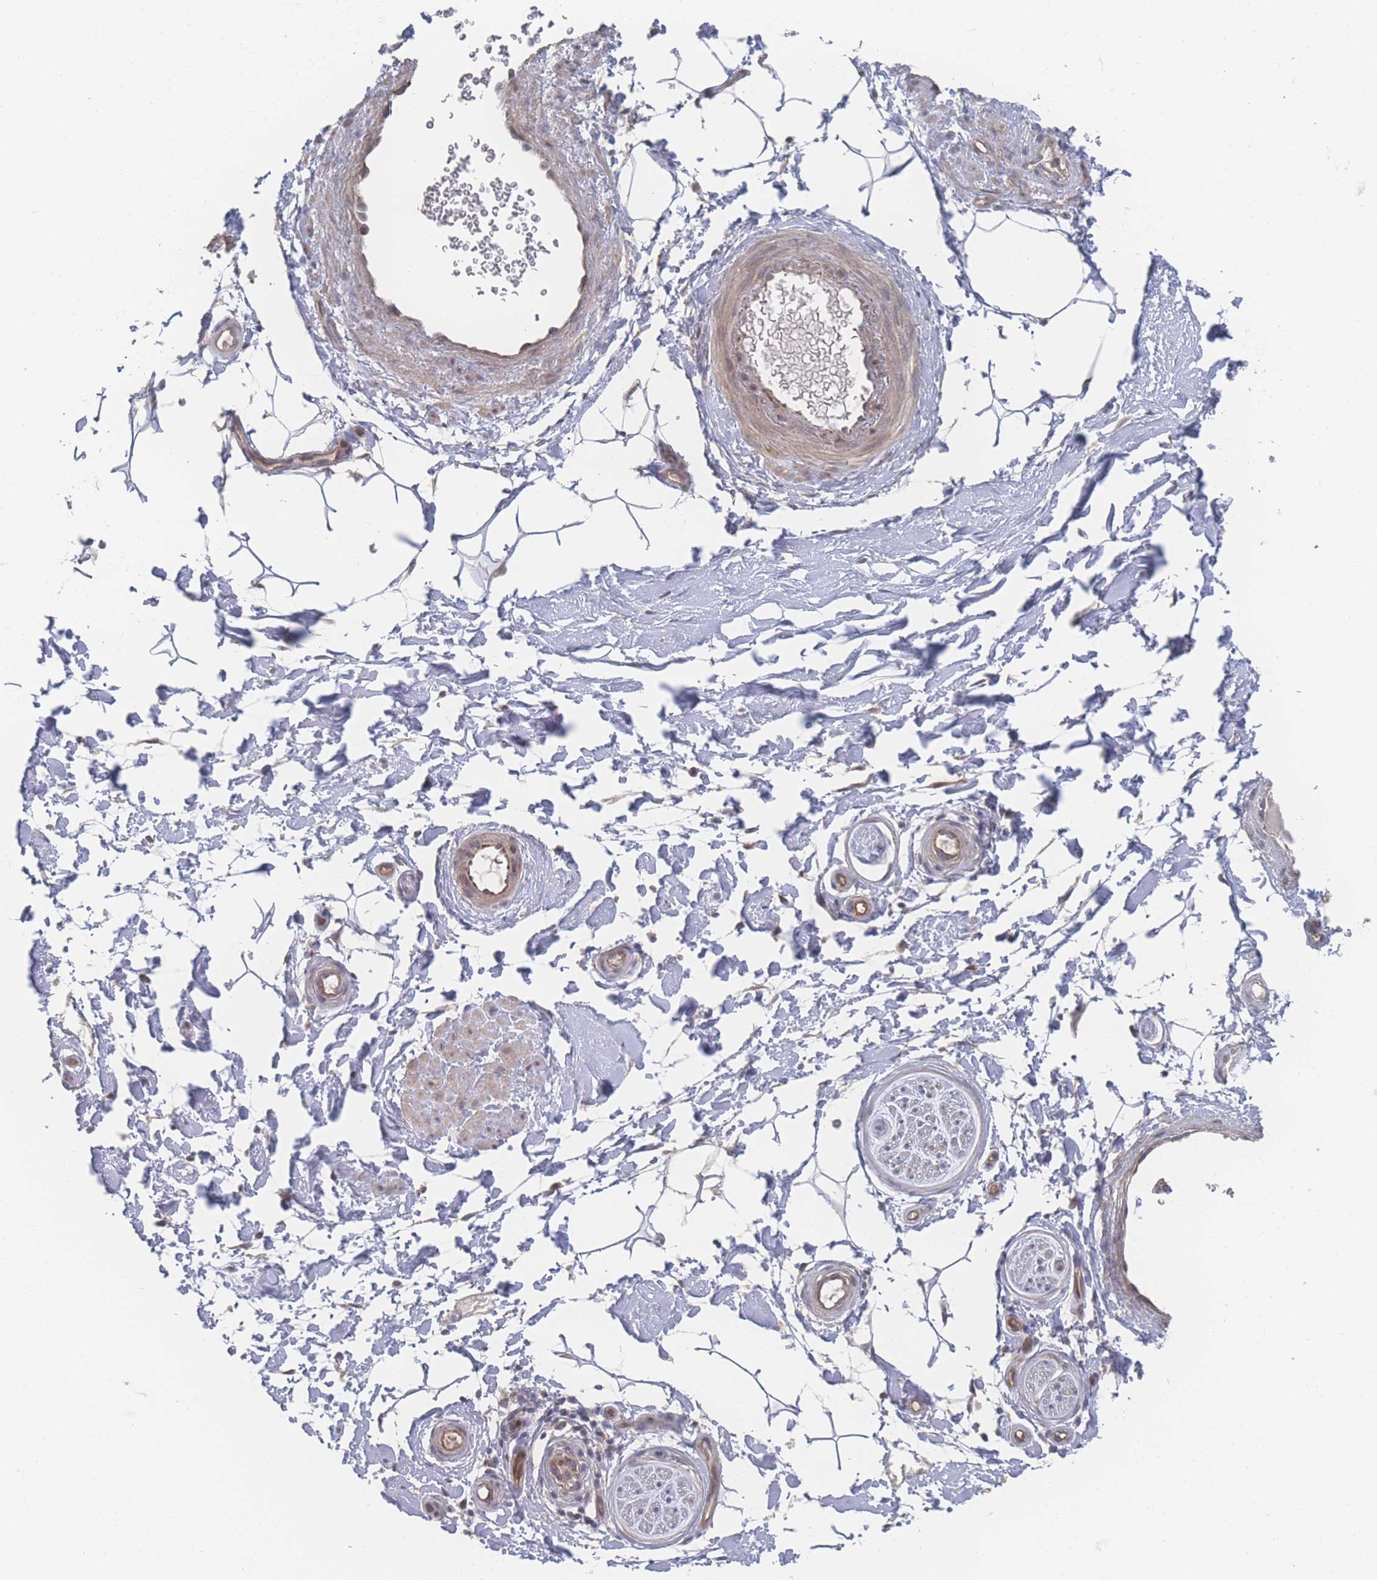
{"staining": {"intensity": "negative", "quantity": "none", "location": "none"}, "tissue": "adipose tissue", "cell_type": "Adipocytes", "image_type": "normal", "snomed": [{"axis": "morphology", "description": "Normal tissue, NOS"}, {"axis": "topography", "description": "Soft tissue"}, {"axis": "topography", "description": "Adipose tissue"}, {"axis": "topography", "description": "Vascular tissue"}, {"axis": "topography", "description": "Peripheral nerve tissue"}], "caption": "This is an immunohistochemistry photomicrograph of unremarkable adipose tissue. There is no positivity in adipocytes.", "gene": "NBEAL1", "patient": {"sex": "male", "age": 74}}